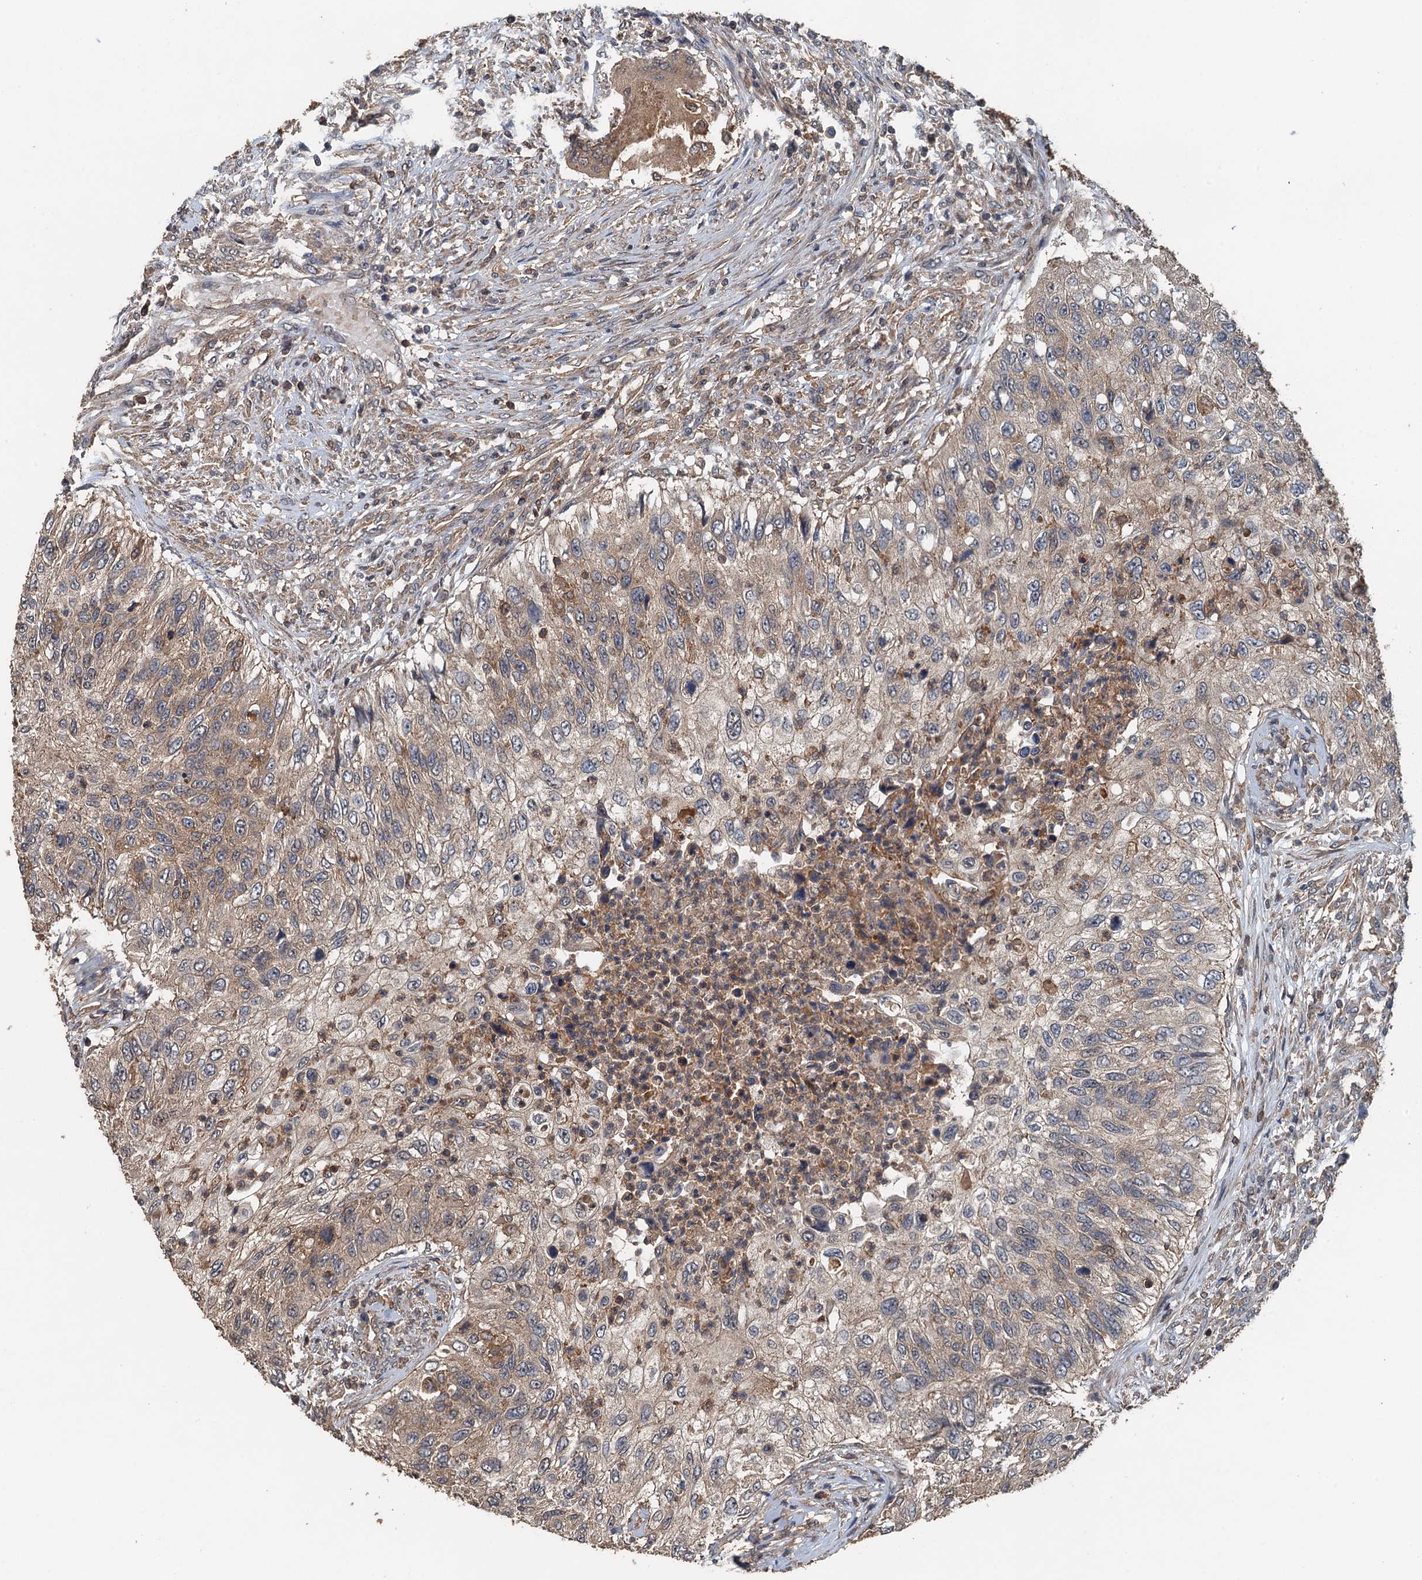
{"staining": {"intensity": "weak", "quantity": "25%-75%", "location": "cytoplasmic/membranous"}, "tissue": "urothelial cancer", "cell_type": "Tumor cells", "image_type": "cancer", "snomed": [{"axis": "morphology", "description": "Urothelial carcinoma, High grade"}, {"axis": "topography", "description": "Urinary bladder"}], "caption": "The photomicrograph exhibits staining of urothelial cancer, revealing weak cytoplasmic/membranous protein positivity (brown color) within tumor cells.", "gene": "BORCS5", "patient": {"sex": "female", "age": 60}}